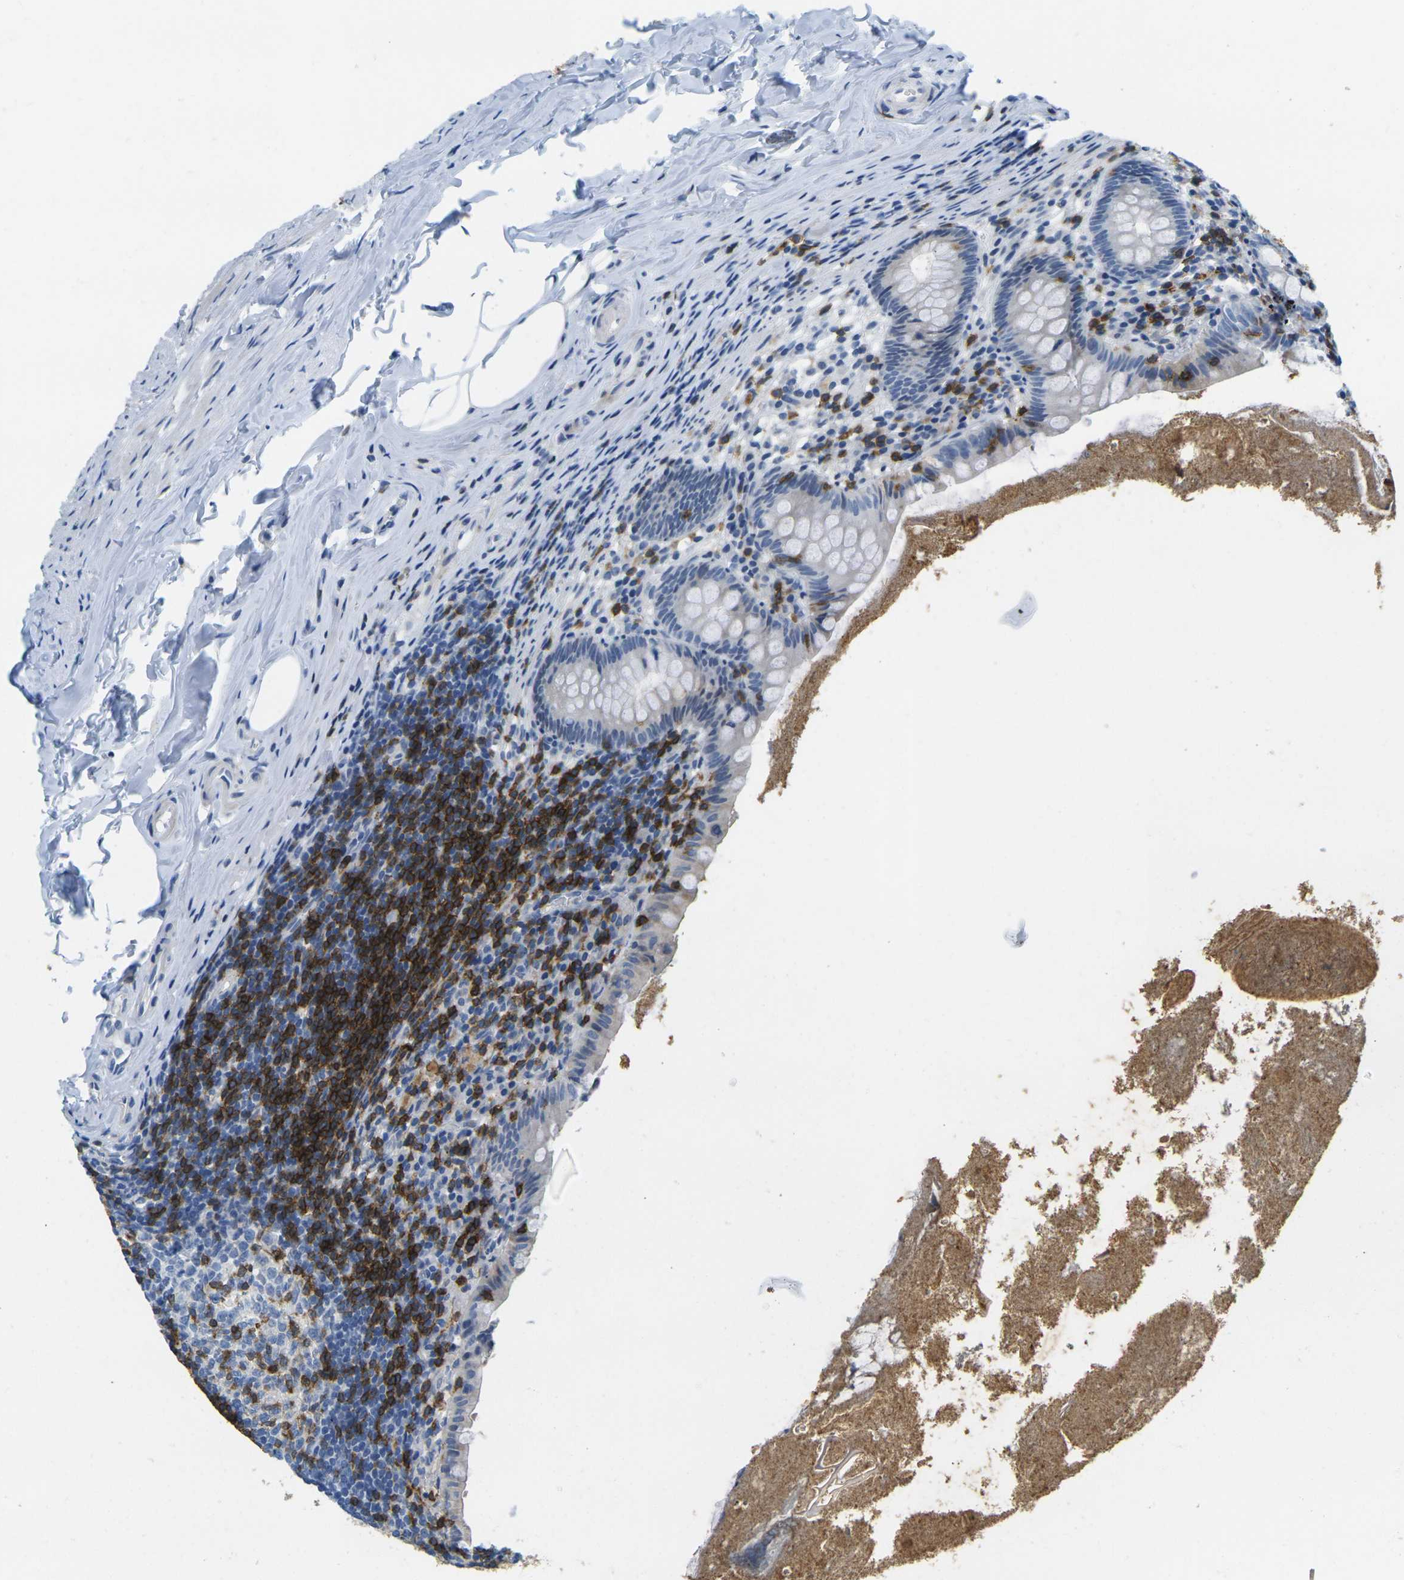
{"staining": {"intensity": "negative", "quantity": "none", "location": "none"}, "tissue": "appendix", "cell_type": "Glandular cells", "image_type": "normal", "snomed": [{"axis": "morphology", "description": "Normal tissue, NOS"}, {"axis": "topography", "description": "Appendix"}], "caption": "Immunohistochemistry (IHC) micrograph of normal appendix: human appendix stained with DAB shows no significant protein positivity in glandular cells.", "gene": "CD3D", "patient": {"sex": "male", "age": 52}}